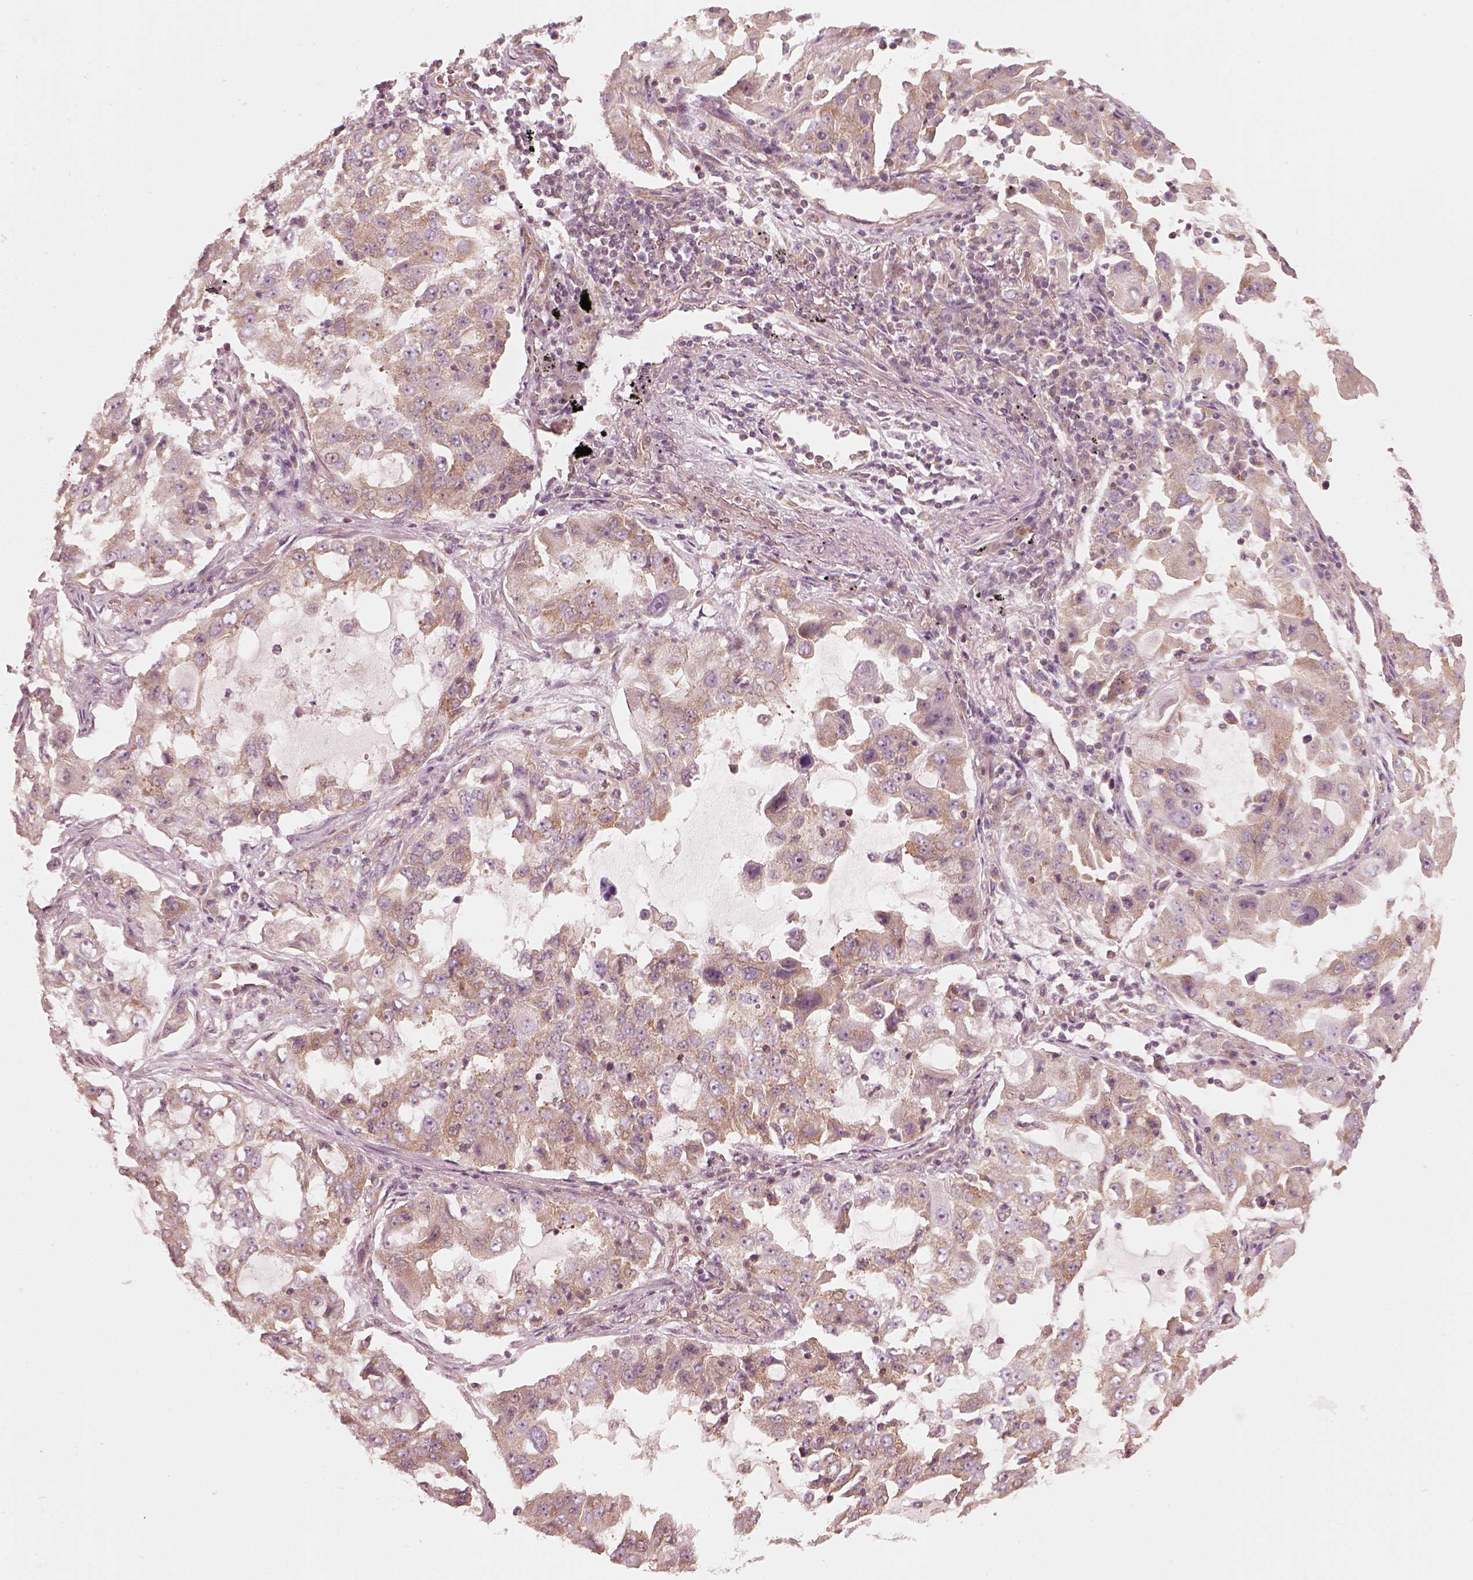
{"staining": {"intensity": "moderate", "quantity": ">75%", "location": "cytoplasmic/membranous"}, "tissue": "lung cancer", "cell_type": "Tumor cells", "image_type": "cancer", "snomed": [{"axis": "morphology", "description": "Adenocarcinoma, NOS"}, {"axis": "topography", "description": "Lung"}], "caption": "Adenocarcinoma (lung) was stained to show a protein in brown. There is medium levels of moderate cytoplasmic/membranous staining in approximately >75% of tumor cells. (IHC, brightfield microscopy, high magnification).", "gene": "CNOT2", "patient": {"sex": "female", "age": 61}}